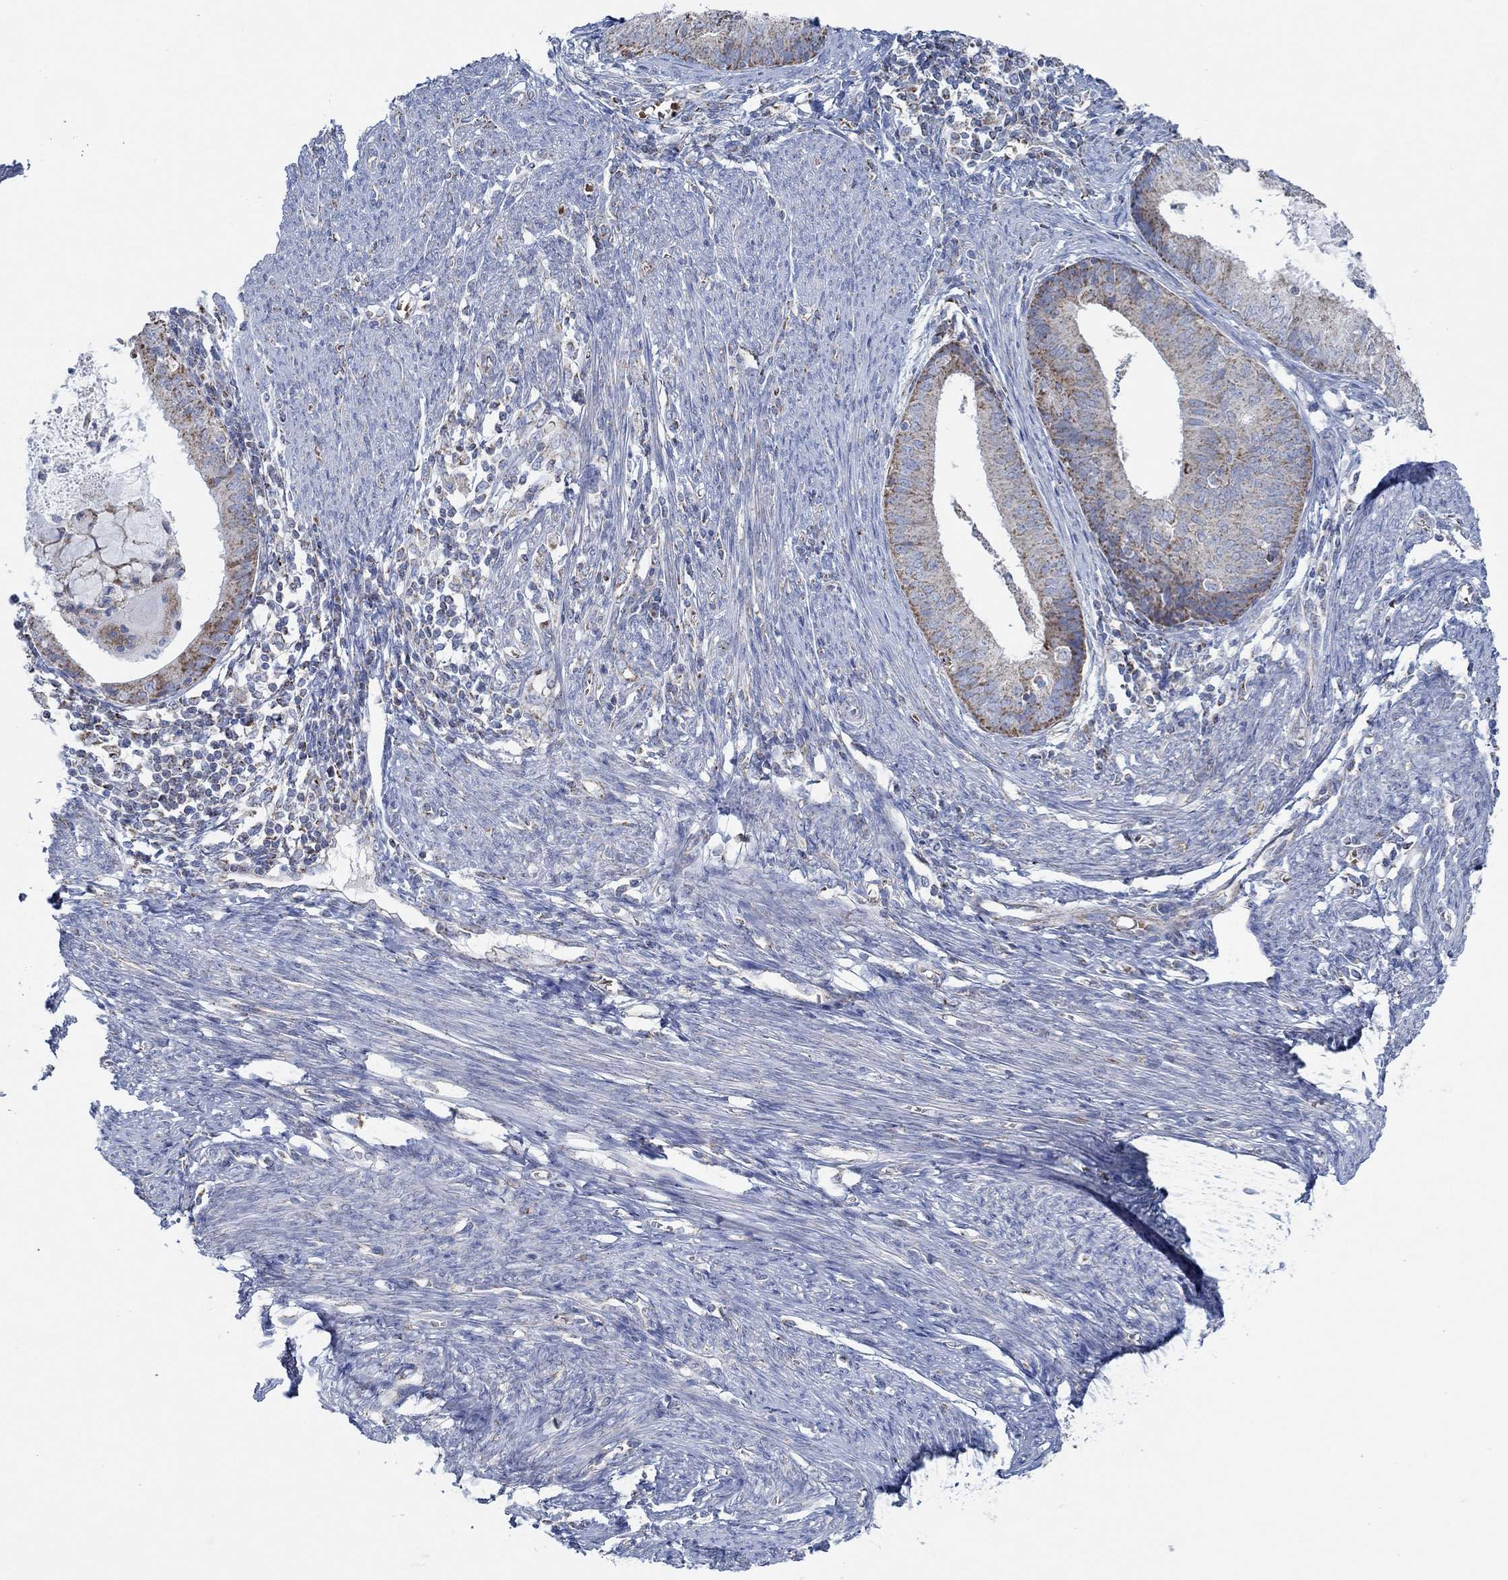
{"staining": {"intensity": "strong", "quantity": "<25%", "location": "cytoplasmic/membranous"}, "tissue": "endometrial cancer", "cell_type": "Tumor cells", "image_type": "cancer", "snomed": [{"axis": "morphology", "description": "Adenocarcinoma, NOS"}, {"axis": "topography", "description": "Endometrium"}], "caption": "Immunohistochemistry of human endometrial cancer (adenocarcinoma) displays medium levels of strong cytoplasmic/membranous staining in about <25% of tumor cells. (brown staining indicates protein expression, while blue staining denotes nuclei).", "gene": "GLOD5", "patient": {"sex": "female", "age": 57}}